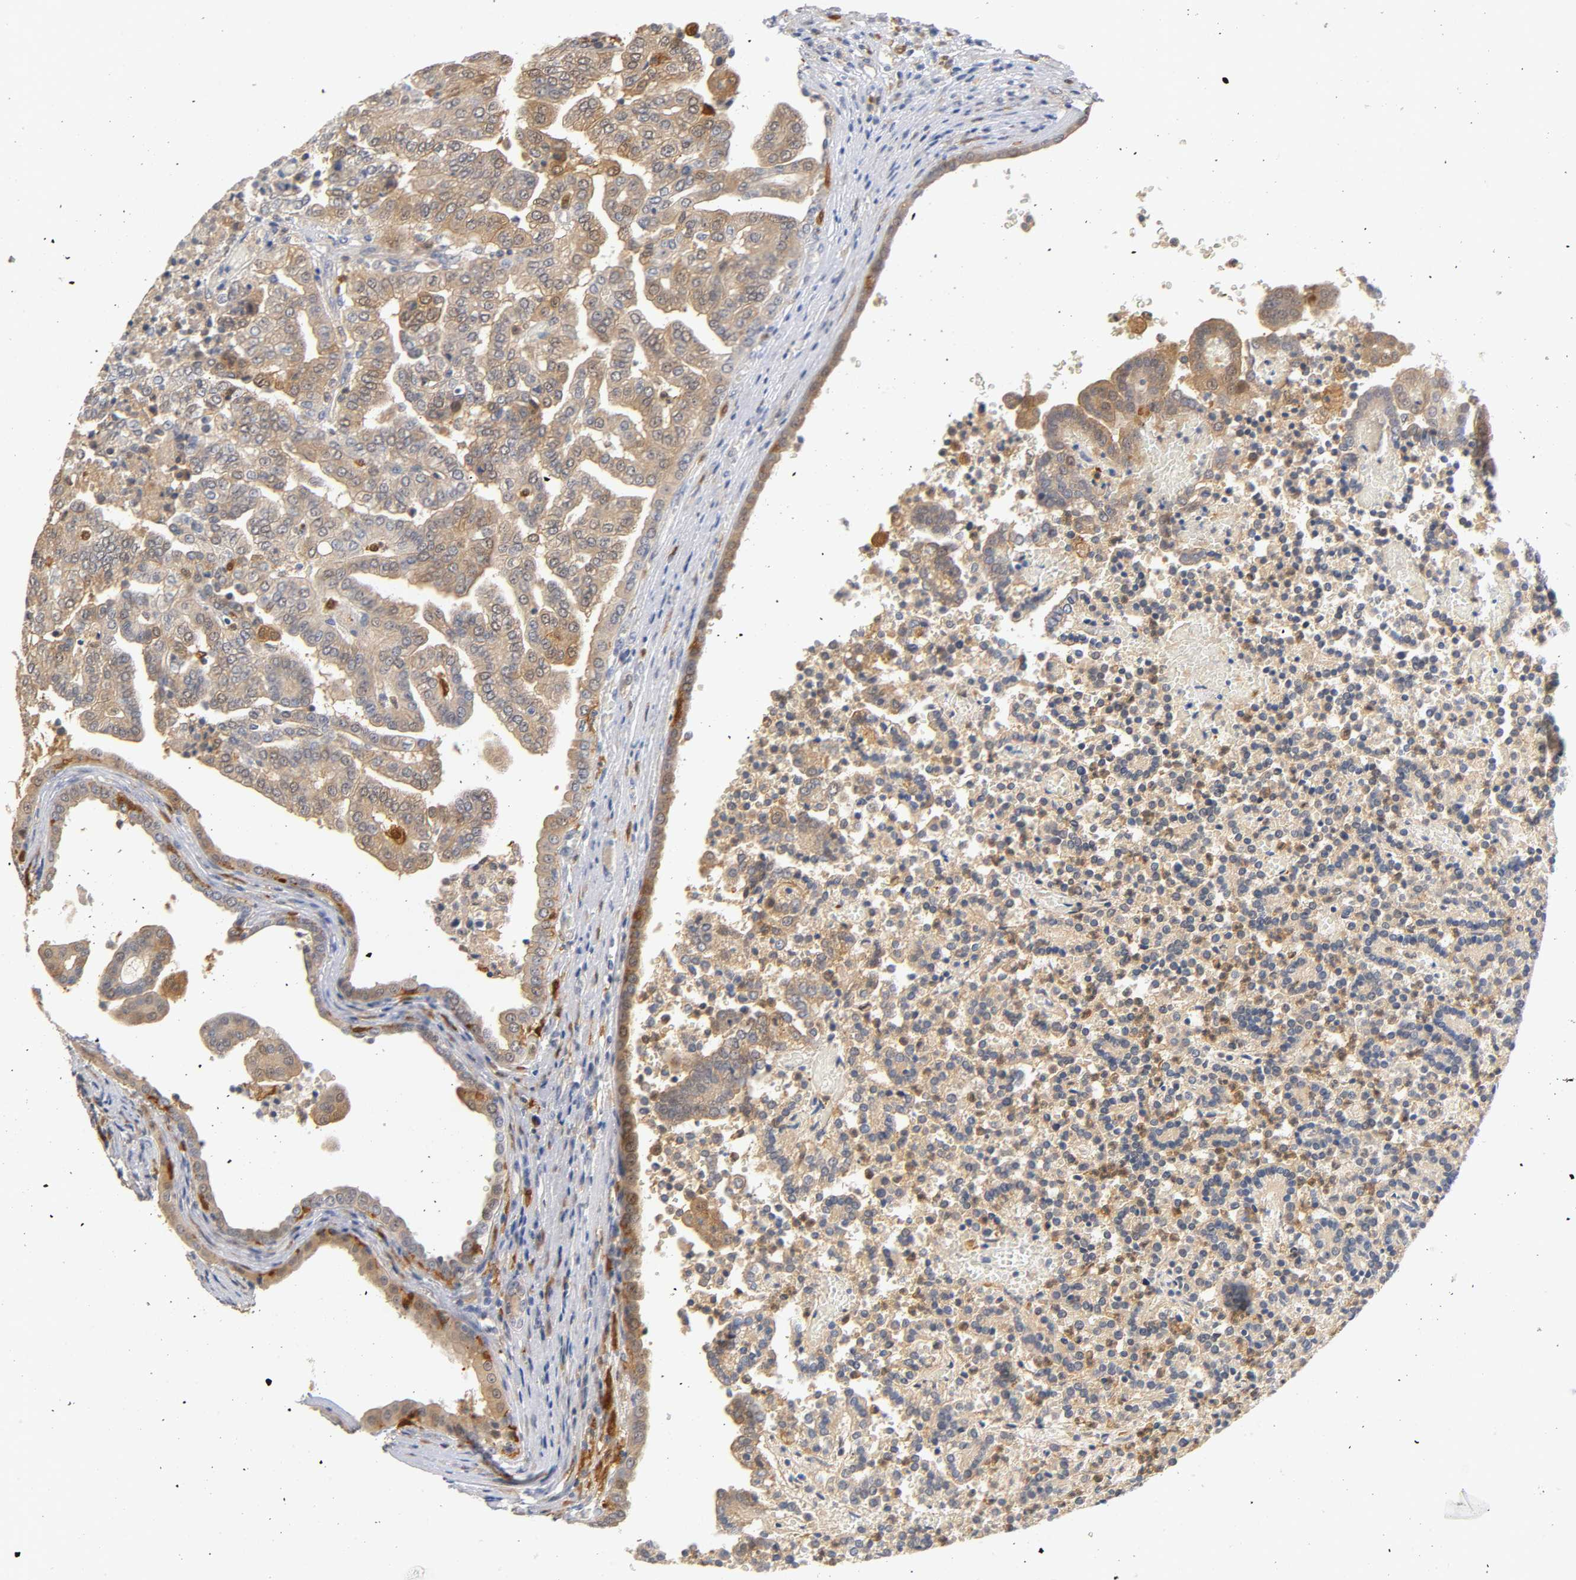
{"staining": {"intensity": "weak", "quantity": ">75%", "location": "cytoplasmic/membranous"}, "tissue": "renal cancer", "cell_type": "Tumor cells", "image_type": "cancer", "snomed": [{"axis": "morphology", "description": "Adenocarcinoma, NOS"}, {"axis": "topography", "description": "Kidney"}], "caption": "Immunohistochemistry histopathology image of neoplastic tissue: renal adenocarcinoma stained using IHC demonstrates low levels of weak protein expression localized specifically in the cytoplasmic/membranous of tumor cells, appearing as a cytoplasmic/membranous brown color.", "gene": "IL18", "patient": {"sex": "male", "age": 61}}